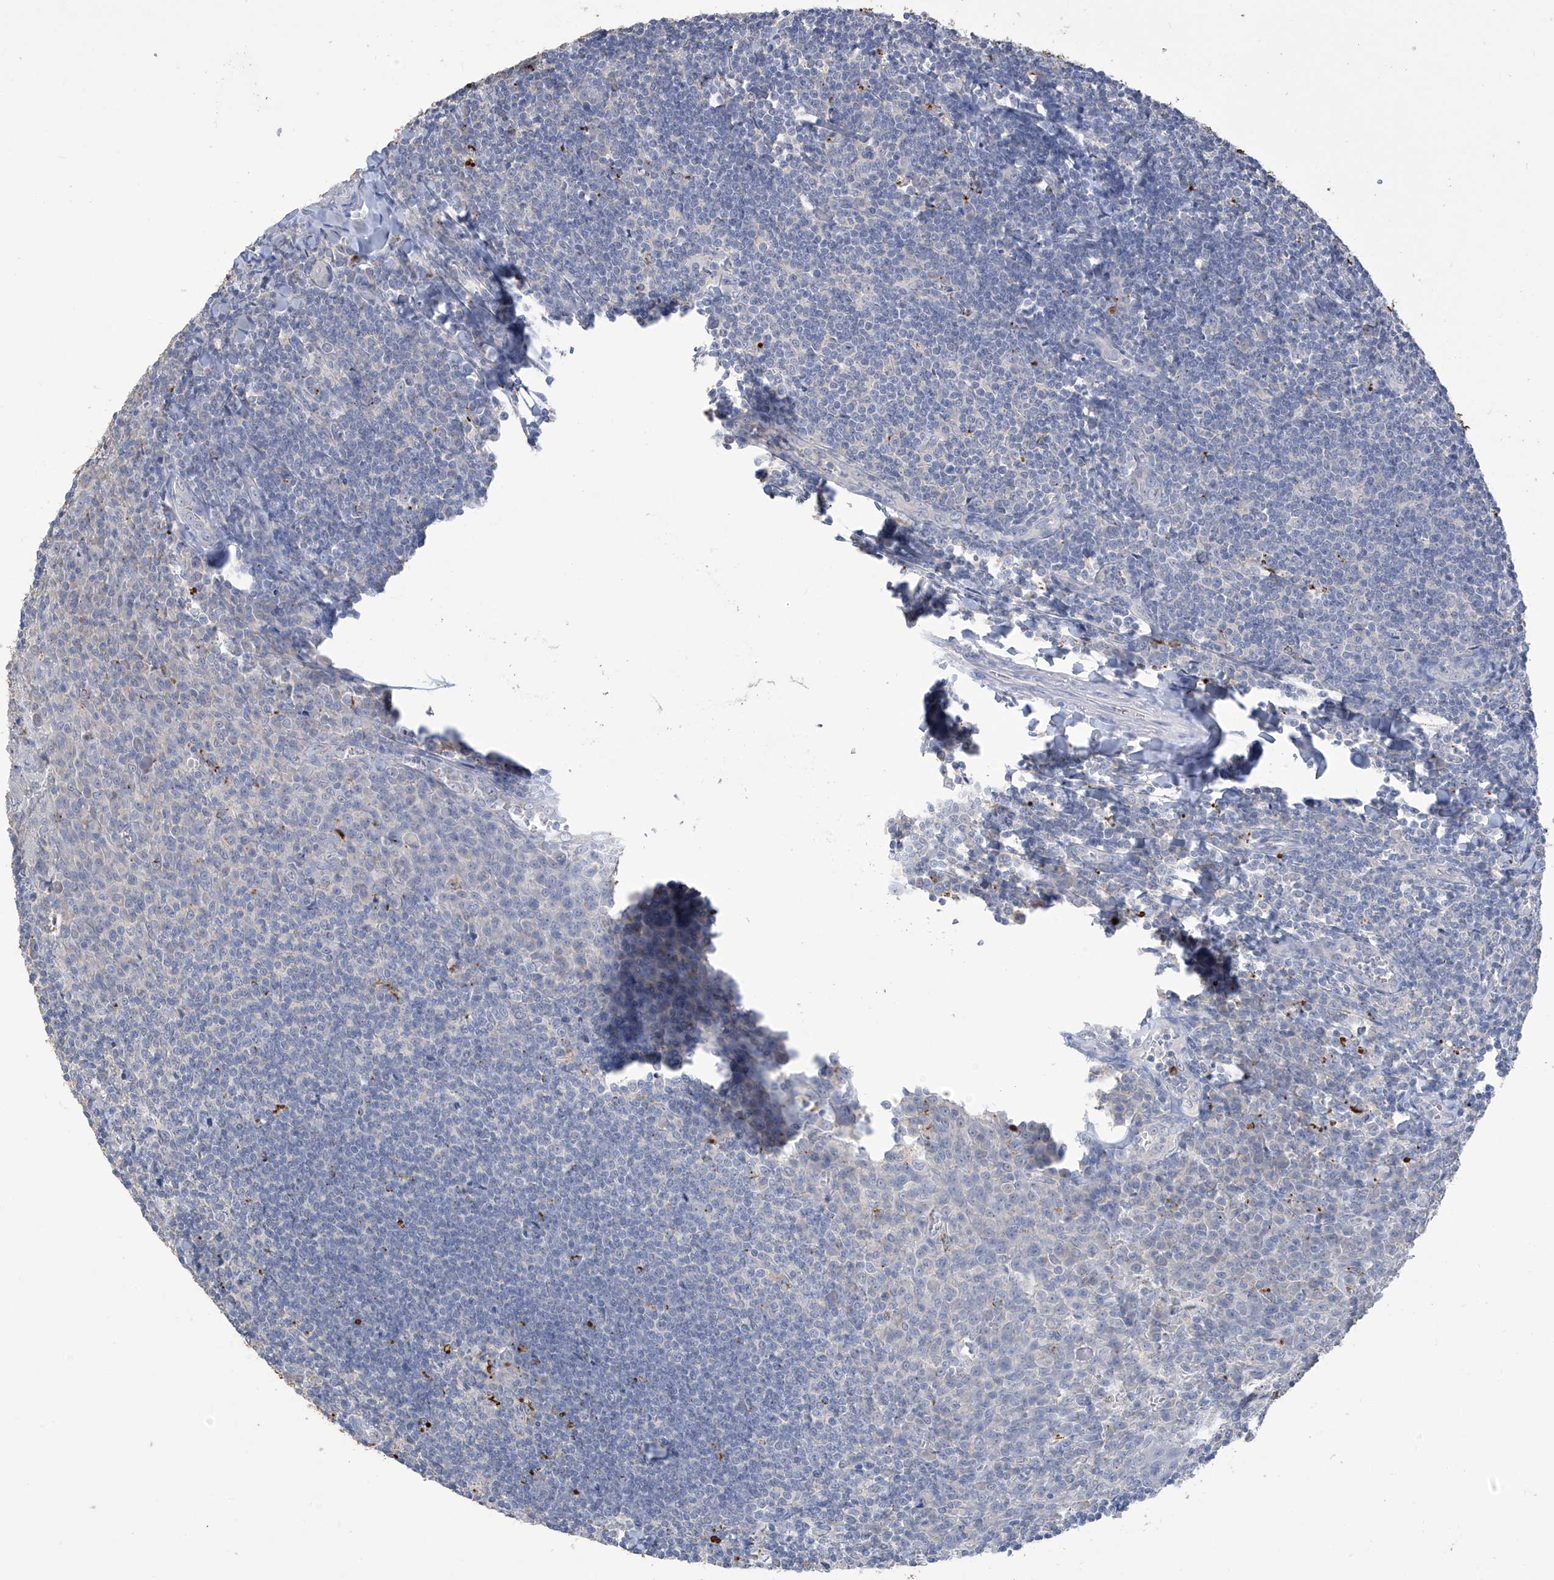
{"staining": {"intensity": "moderate", "quantity": "<25%", "location": "cytoplasmic/membranous"}, "tissue": "tonsil", "cell_type": "Germinal center cells", "image_type": "normal", "snomed": [{"axis": "morphology", "description": "Normal tissue, NOS"}, {"axis": "topography", "description": "Tonsil"}], "caption": "Immunohistochemical staining of unremarkable tonsil shows <25% levels of moderate cytoplasmic/membranous protein expression in about <25% of germinal center cells. (IHC, brightfield microscopy, high magnification).", "gene": "OGT", "patient": {"sex": "male", "age": 27}}